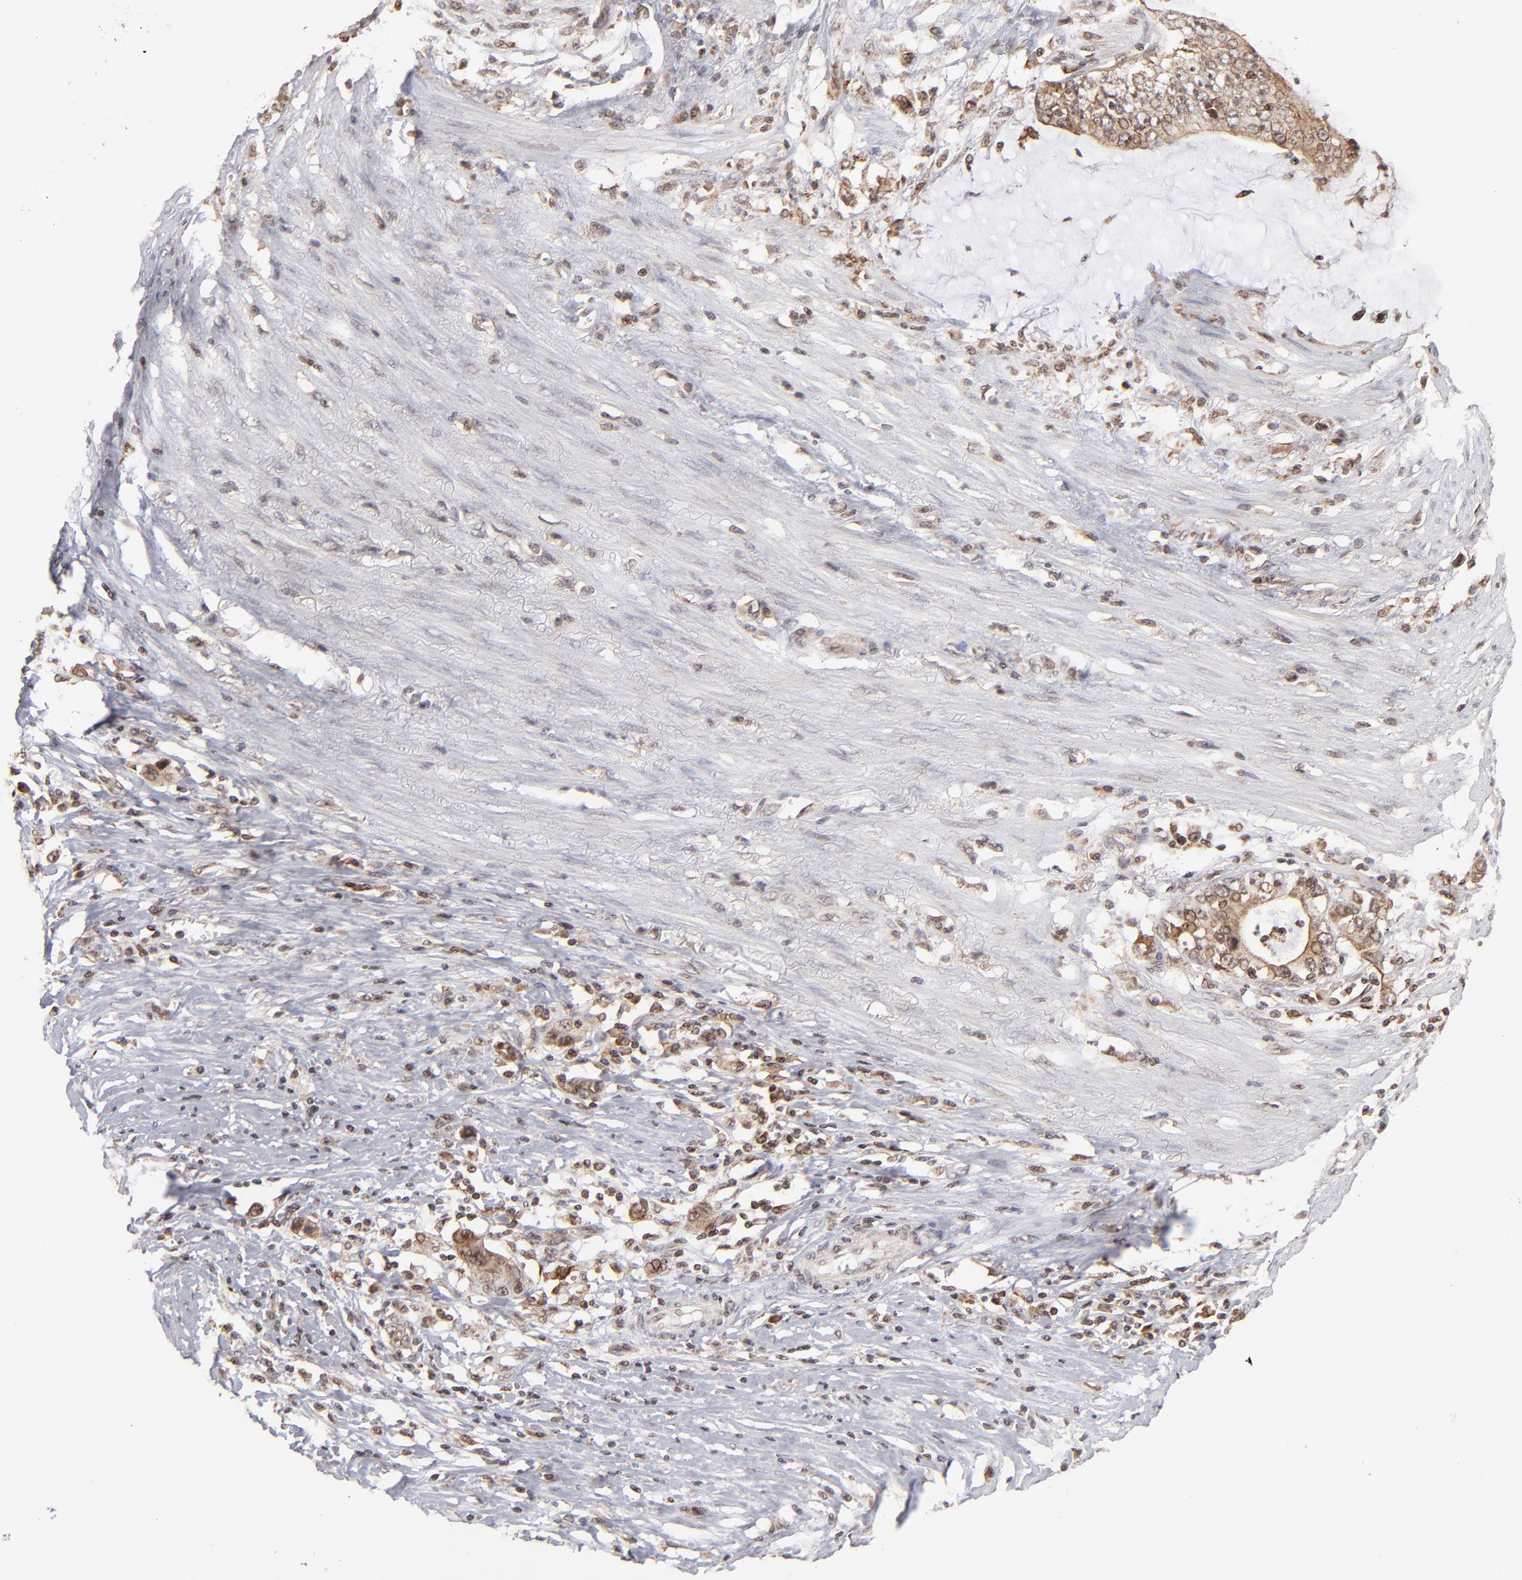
{"staining": {"intensity": "strong", "quantity": ">75%", "location": "cytoplasmic/membranous,nuclear"}, "tissue": "stomach cancer", "cell_type": "Tumor cells", "image_type": "cancer", "snomed": [{"axis": "morphology", "description": "Adenocarcinoma, NOS"}, {"axis": "topography", "description": "Stomach, lower"}], "caption": "Tumor cells demonstrate high levels of strong cytoplasmic/membranous and nuclear positivity in approximately >75% of cells in human stomach cancer.", "gene": "RGS6", "patient": {"sex": "female", "age": 72}}